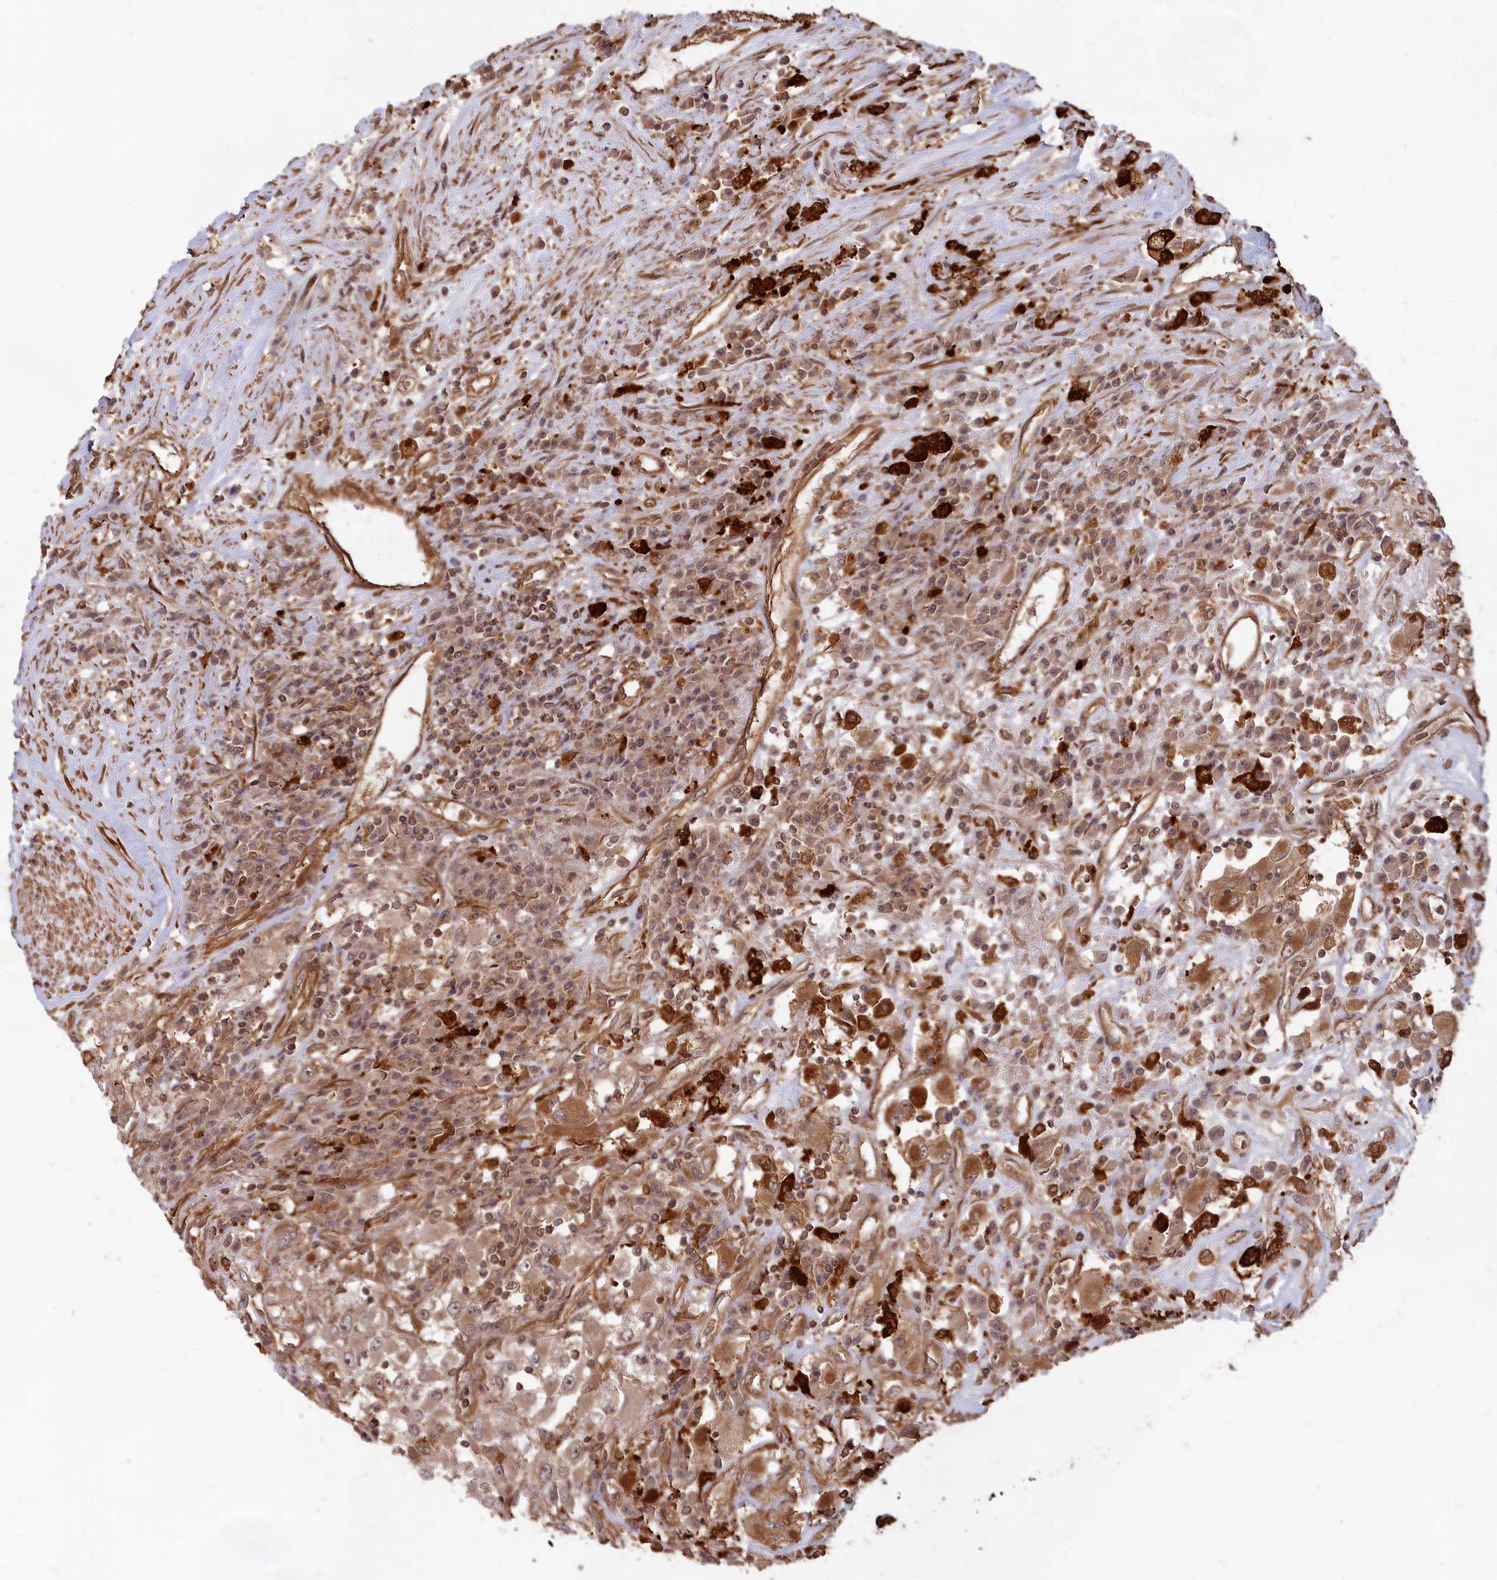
{"staining": {"intensity": "moderate", "quantity": ">75%", "location": "cytoplasmic/membranous"}, "tissue": "renal cancer", "cell_type": "Tumor cells", "image_type": "cancer", "snomed": [{"axis": "morphology", "description": "Adenocarcinoma, NOS"}, {"axis": "topography", "description": "Kidney"}], "caption": "Brown immunohistochemical staining in renal cancer (adenocarcinoma) exhibits moderate cytoplasmic/membranous positivity in about >75% of tumor cells.", "gene": "CCDC174", "patient": {"sex": "female", "age": 52}}